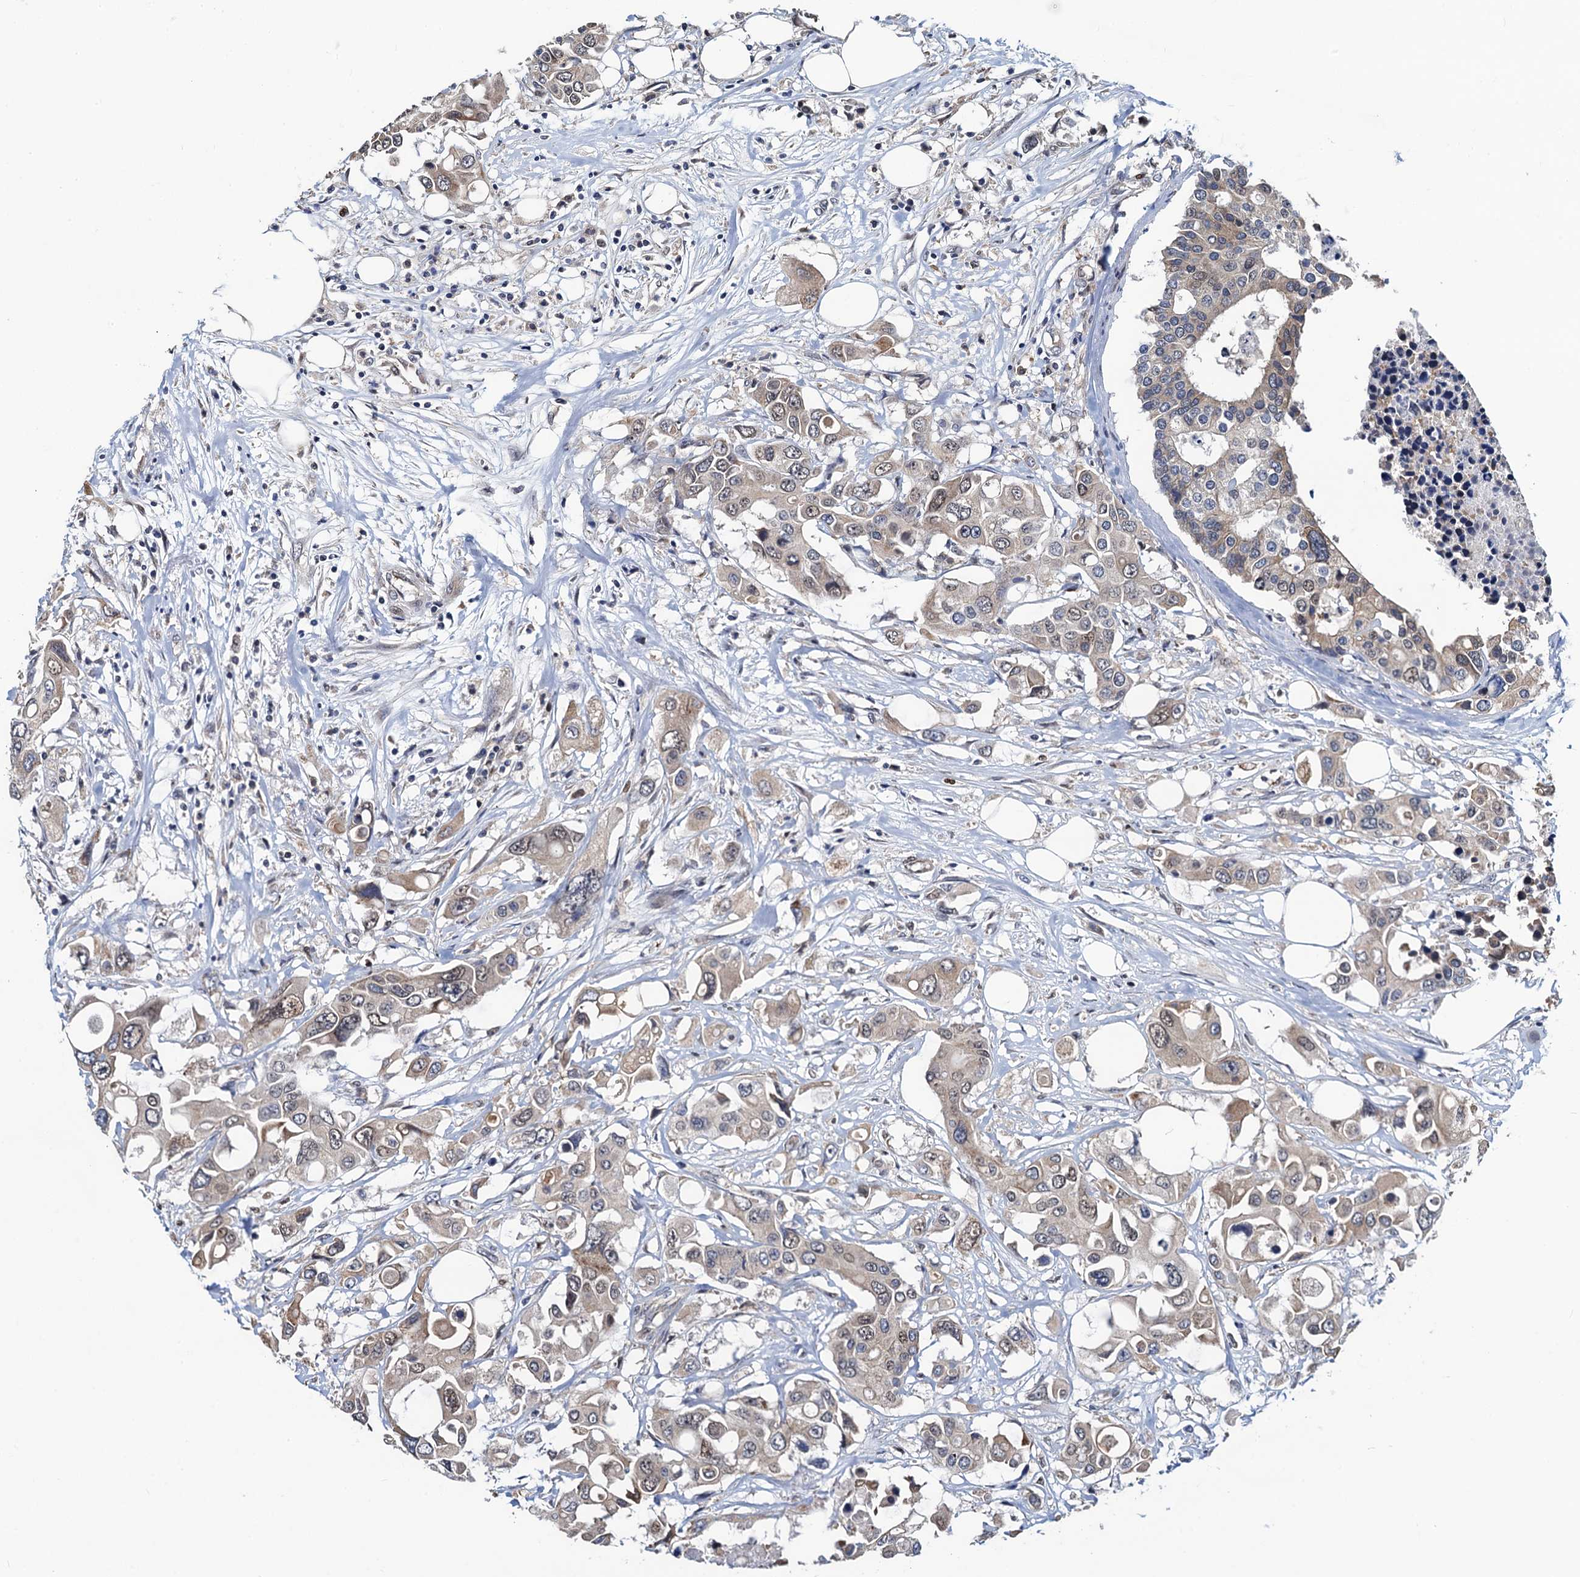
{"staining": {"intensity": "weak", "quantity": "25%-75%", "location": "cytoplasmic/membranous,nuclear"}, "tissue": "colorectal cancer", "cell_type": "Tumor cells", "image_type": "cancer", "snomed": [{"axis": "morphology", "description": "Adenocarcinoma, NOS"}, {"axis": "topography", "description": "Colon"}], "caption": "Tumor cells exhibit low levels of weak cytoplasmic/membranous and nuclear staining in about 25%-75% of cells in adenocarcinoma (colorectal).", "gene": "RNF125", "patient": {"sex": "male", "age": 77}}